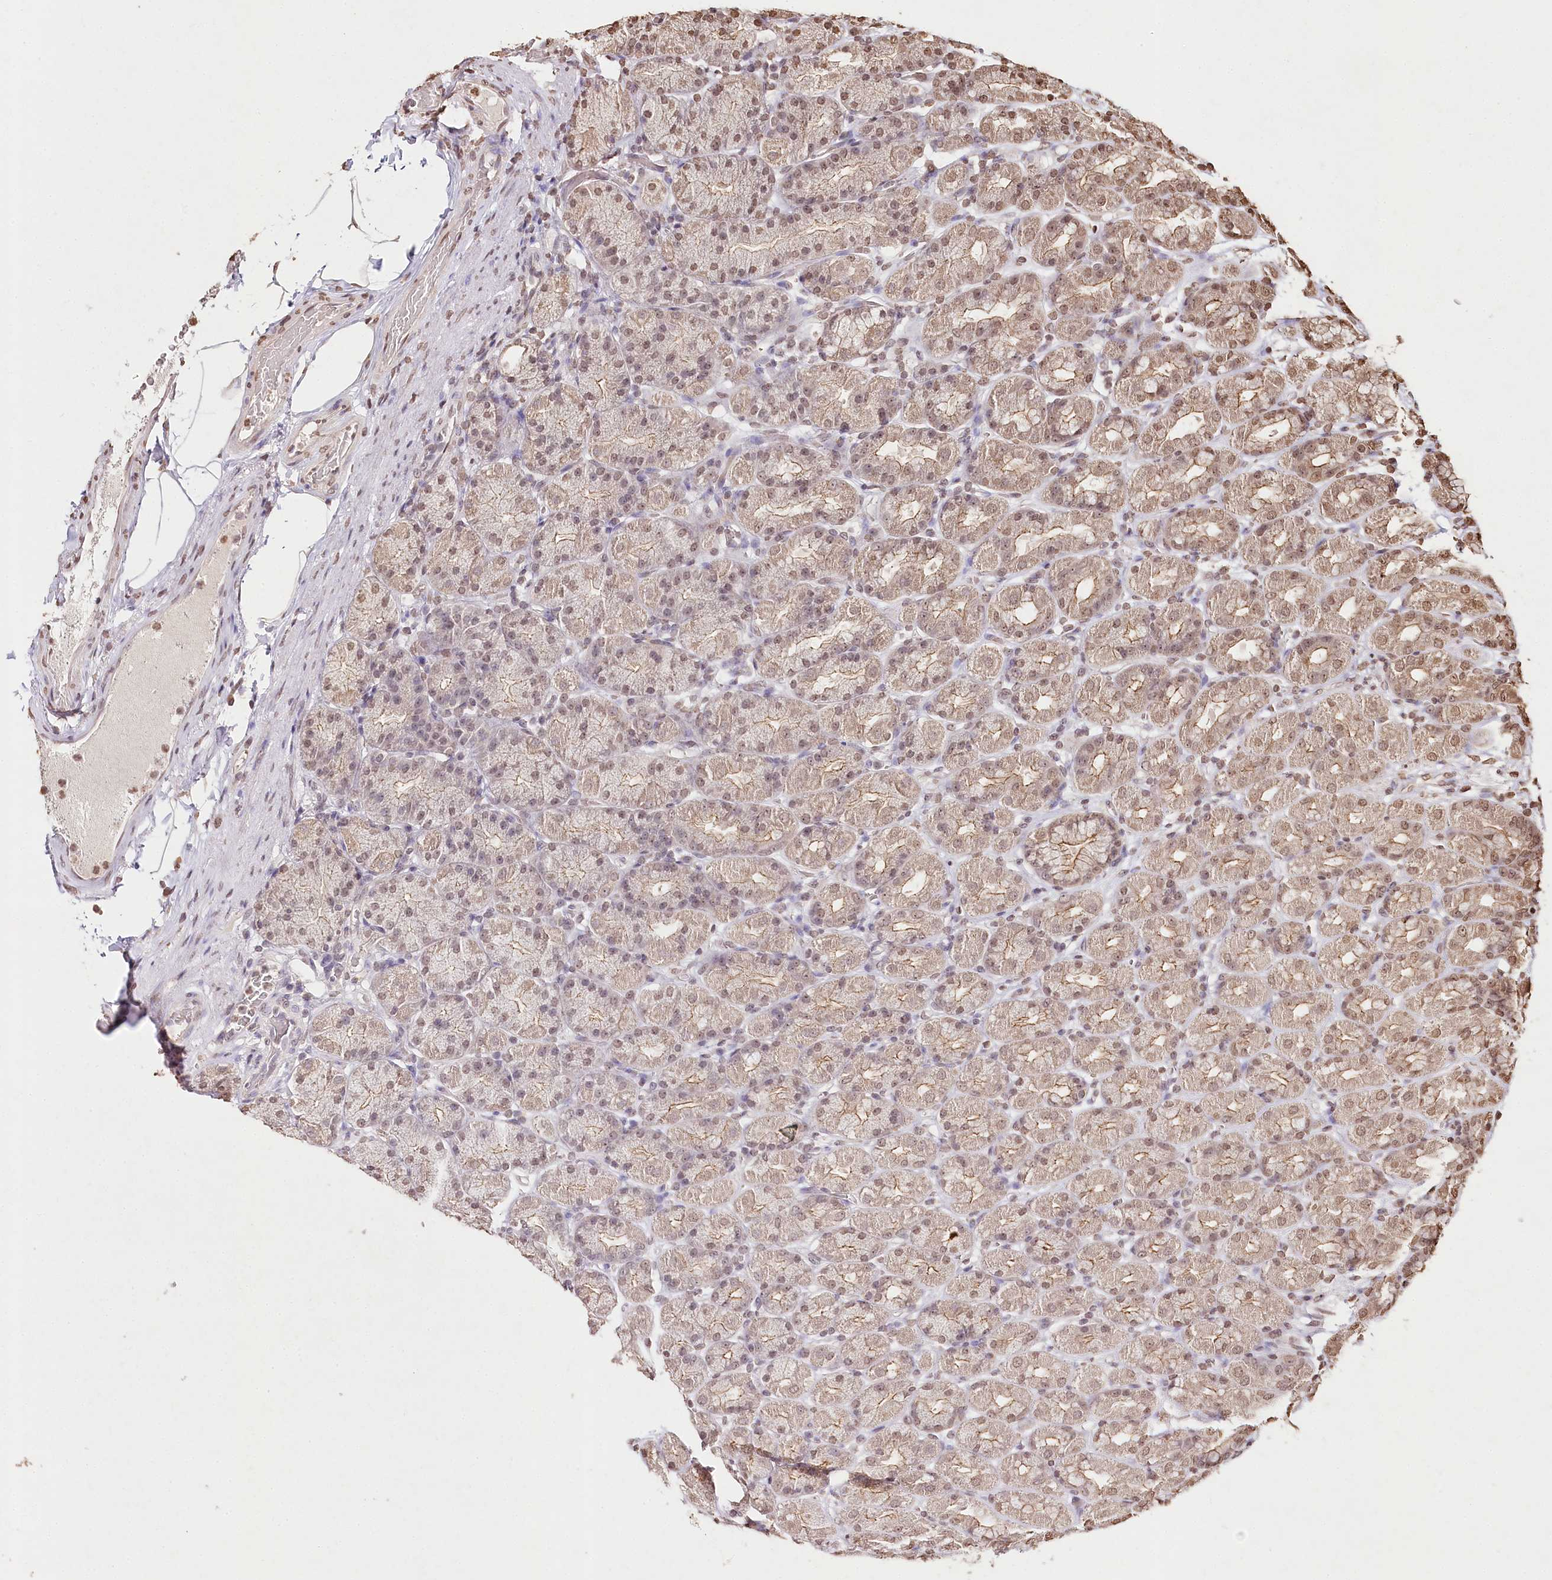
{"staining": {"intensity": "moderate", "quantity": ">75%", "location": "cytoplasmic/membranous,nuclear"}, "tissue": "stomach", "cell_type": "Glandular cells", "image_type": "normal", "snomed": [{"axis": "morphology", "description": "Normal tissue, NOS"}, {"axis": "topography", "description": "Stomach, upper"}], "caption": "Immunohistochemistry (IHC) micrograph of normal stomach: stomach stained using IHC exhibits medium levels of moderate protein expression localized specifically in the cytoplasmic/membranous,nuclear of glandular cells, appearing as a cytoplasmic/membranous,nuclear brown color.", "gene": "DMXL1", "patient": {"sex": "male", "age": 68}}